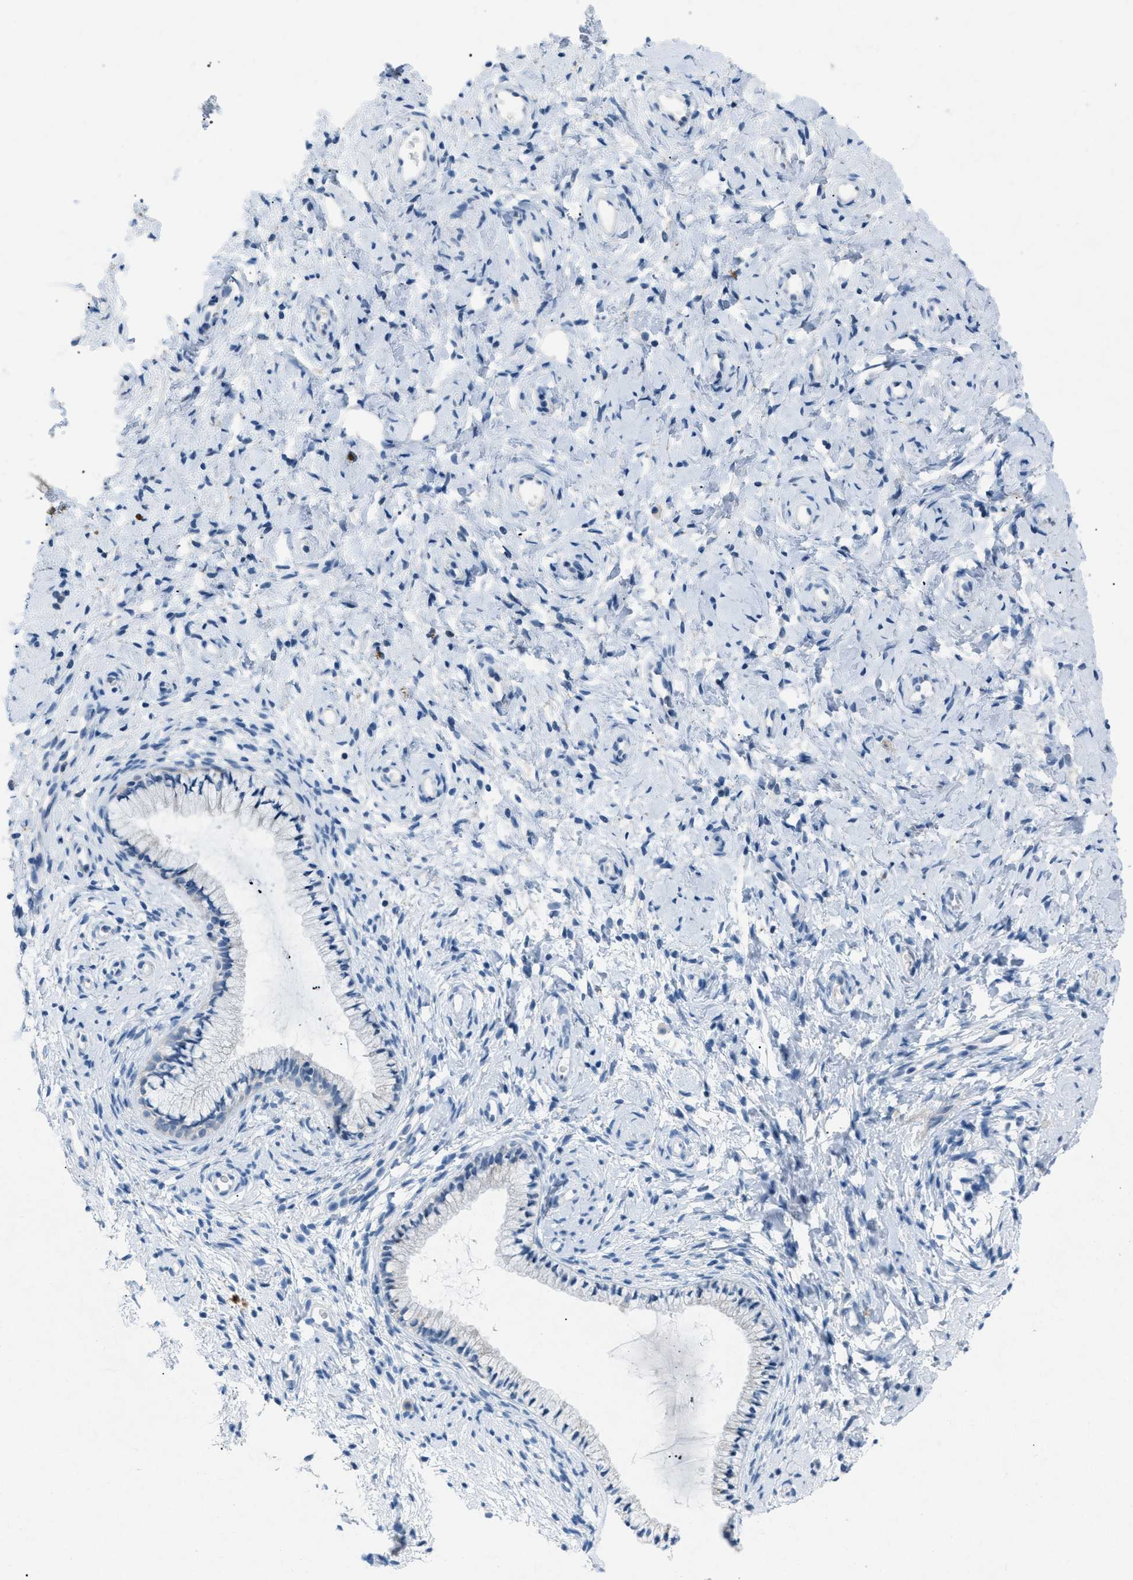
{"staining": {"intensity": "negative", "quantity": "none", "location": "none"}, "tissue": "cervix", "cell_type": "Glandular cells", "image_type": "normal", "snomed": [{"axis": "morphology", "description": "Normal tissue, NOS"}, {"axis": "topography", "description": "Cervix"}], "caption": "High magnification brightfield microscopy of unremarkable cervix stained with DAB (brown) and counterstained with hematoxylin (blue): glandular cells show no significant staining.", "gene": "TASOR", "patient": {"sex": "female", "age": 72}}